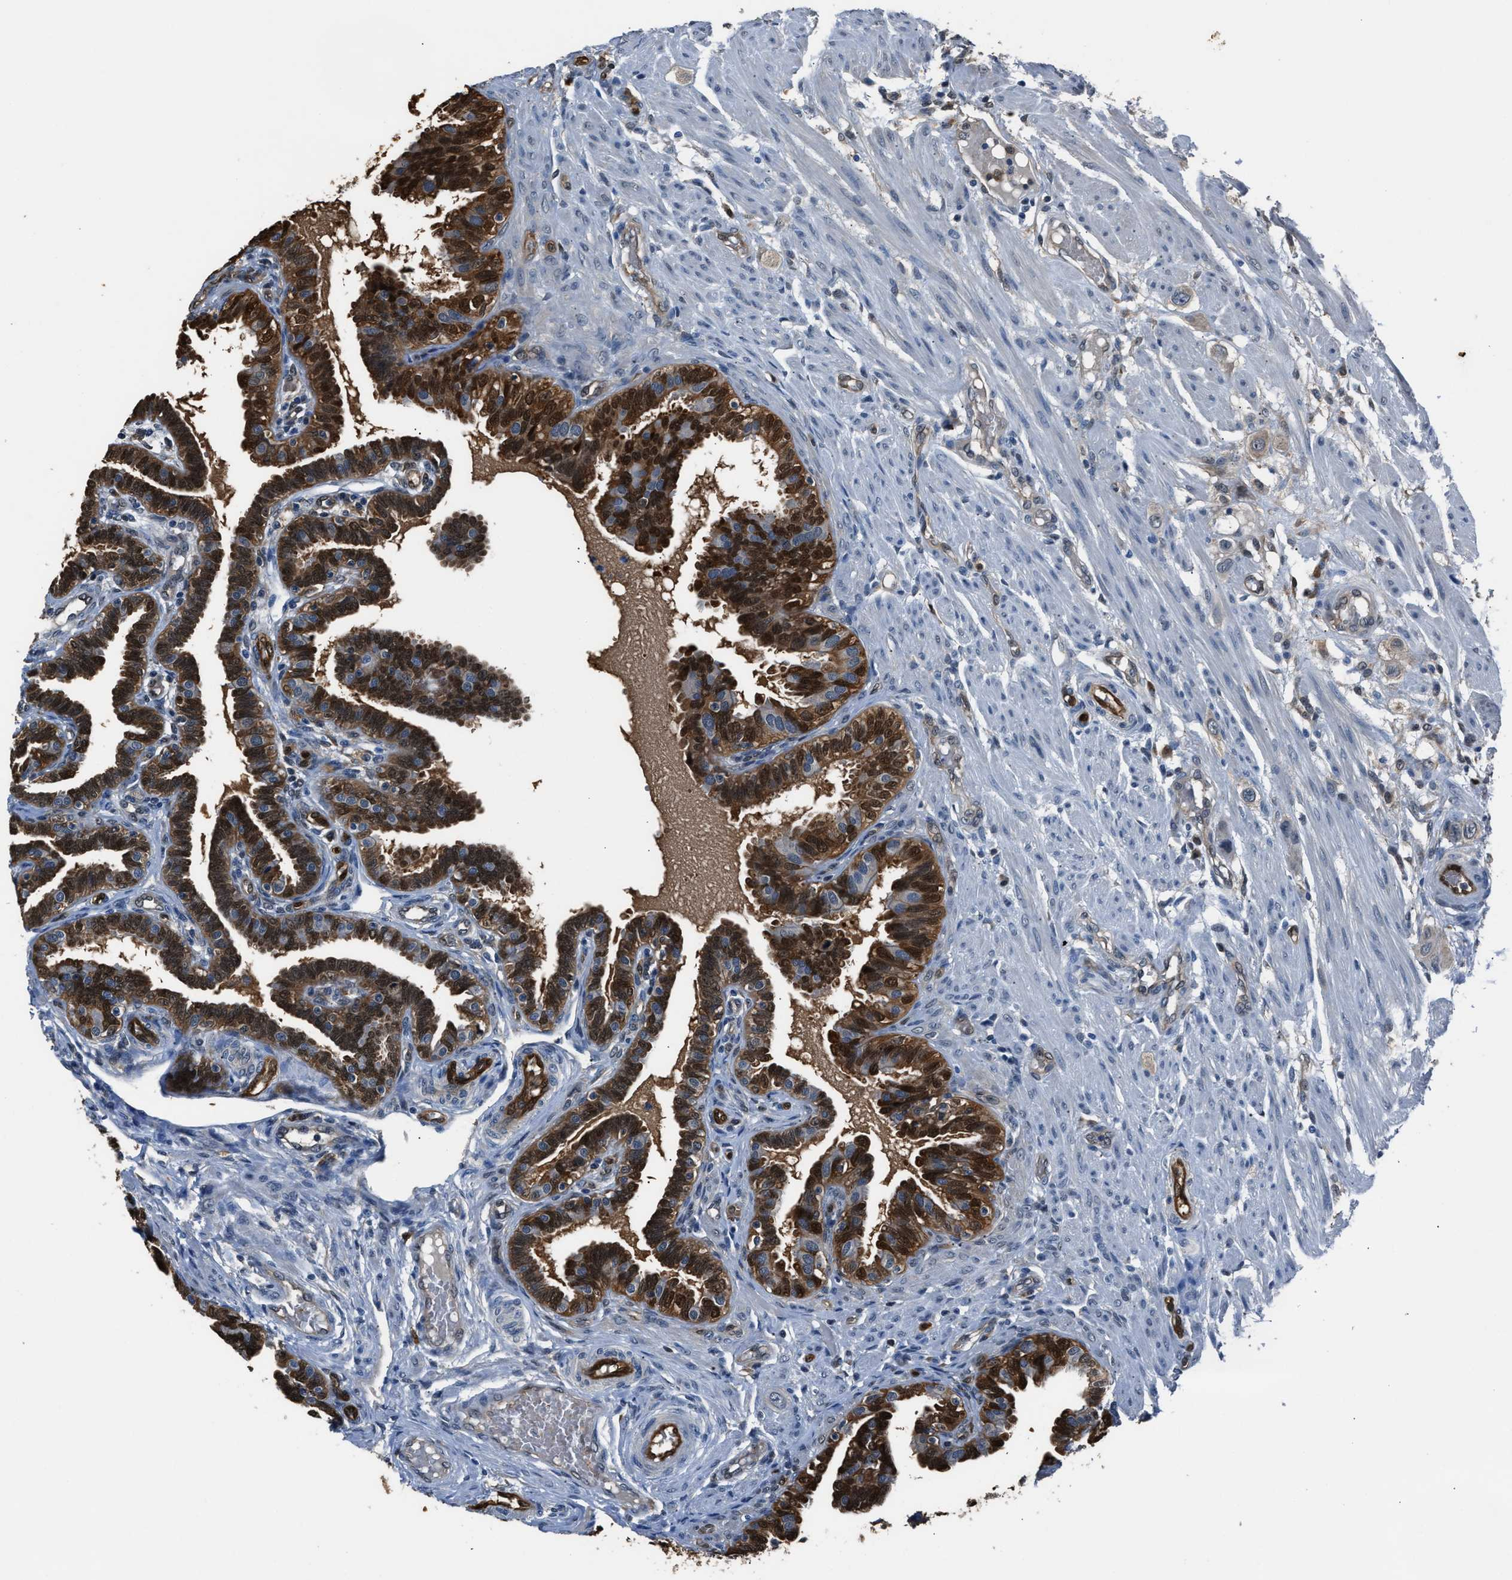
{"staining": {"intensity": "strong", "quantity": "25%-75%", "location": "cytoplasmic/membranous,nuclear"}, "tissue": "fallopian tube", "cell_type": "Glandular cells", "image_type": "normal", "snomed": [{"axis": "morphology", "description": "Normal tissue, NOS"}, {"axis": "topography", "description": "Fallopian tube"}, {"axis": "topography", "description": "Placenta"}], "caption": "The micrograph shows staining of benign fallopian tube, revealing strong cytoplasmic/membranous,nuclear protein positivity (brown color) within glandular cells. (Brightfield microscopy of DAB IHC at high magnification).", "gene": "PPA1", "patient": {"sex": "female", "age": 34}}